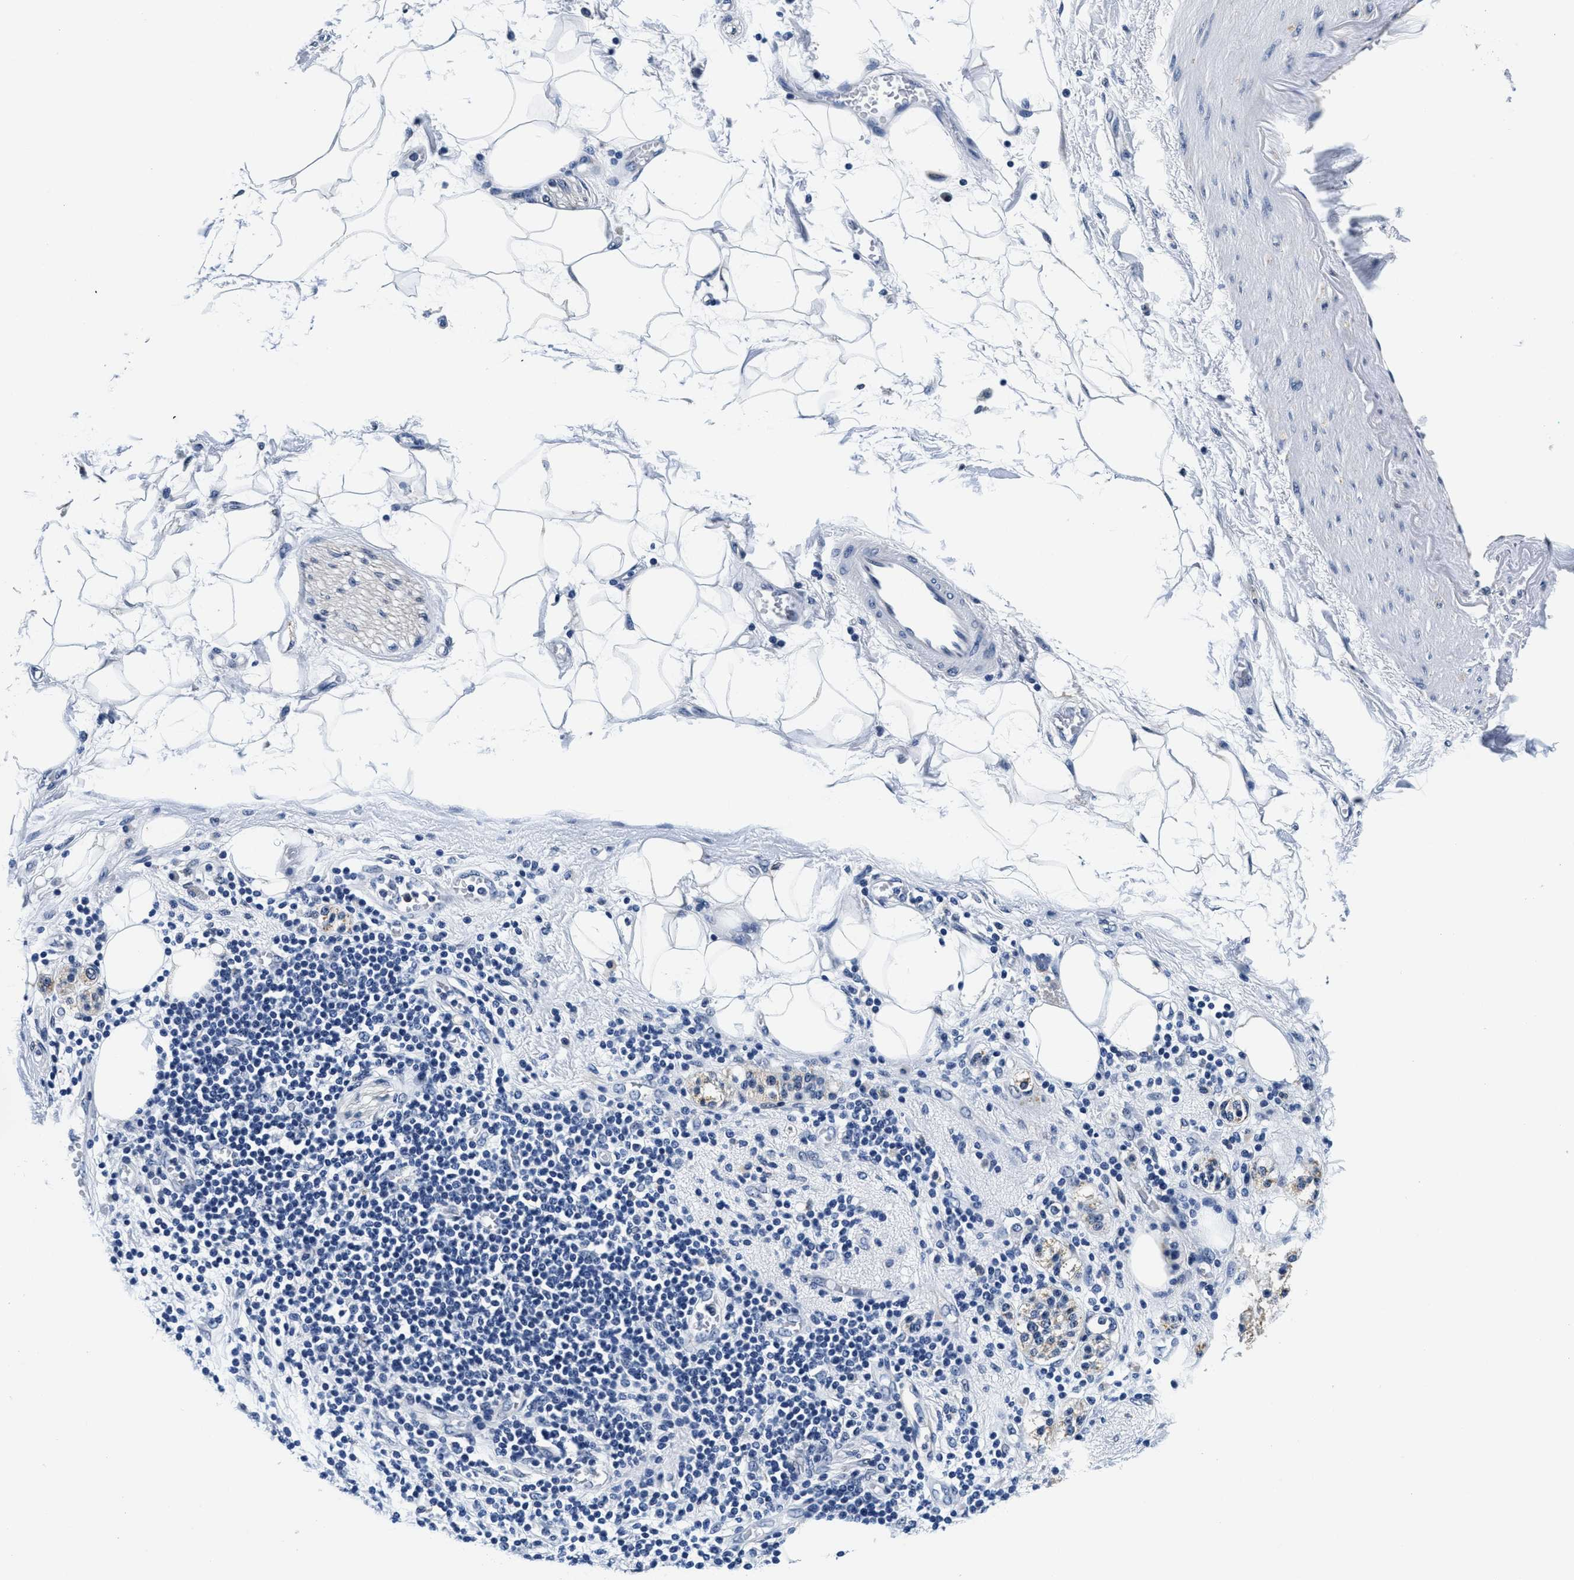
{"staining": {"intensity": "negative", "quantity": "none", "location": "none"}, "tissue": "adipose tissue", "cell_type": "Adipocytes", "image_type": "normal", "snomed": [{"axis": "morphology", "description": "Normal tissue, NOS"}, {"axis": "morphology", "description": "Adenocarcinoma, NOS"}, {"axis": "topography", "description": "Duodenum"}, {"axis": "topography", "description": "Peripheral nerve tissue"}], "caption": "High power microscopy photomicrograph of an immunohistochemistry (IHC) image of unremarkable adipose tissue, revealing no significant positivity in adipocytes. (DAB immunohistochemistry, high magnification).", "gene": "HS3ST2", "patient": {"sex": "female", "age": 60}}